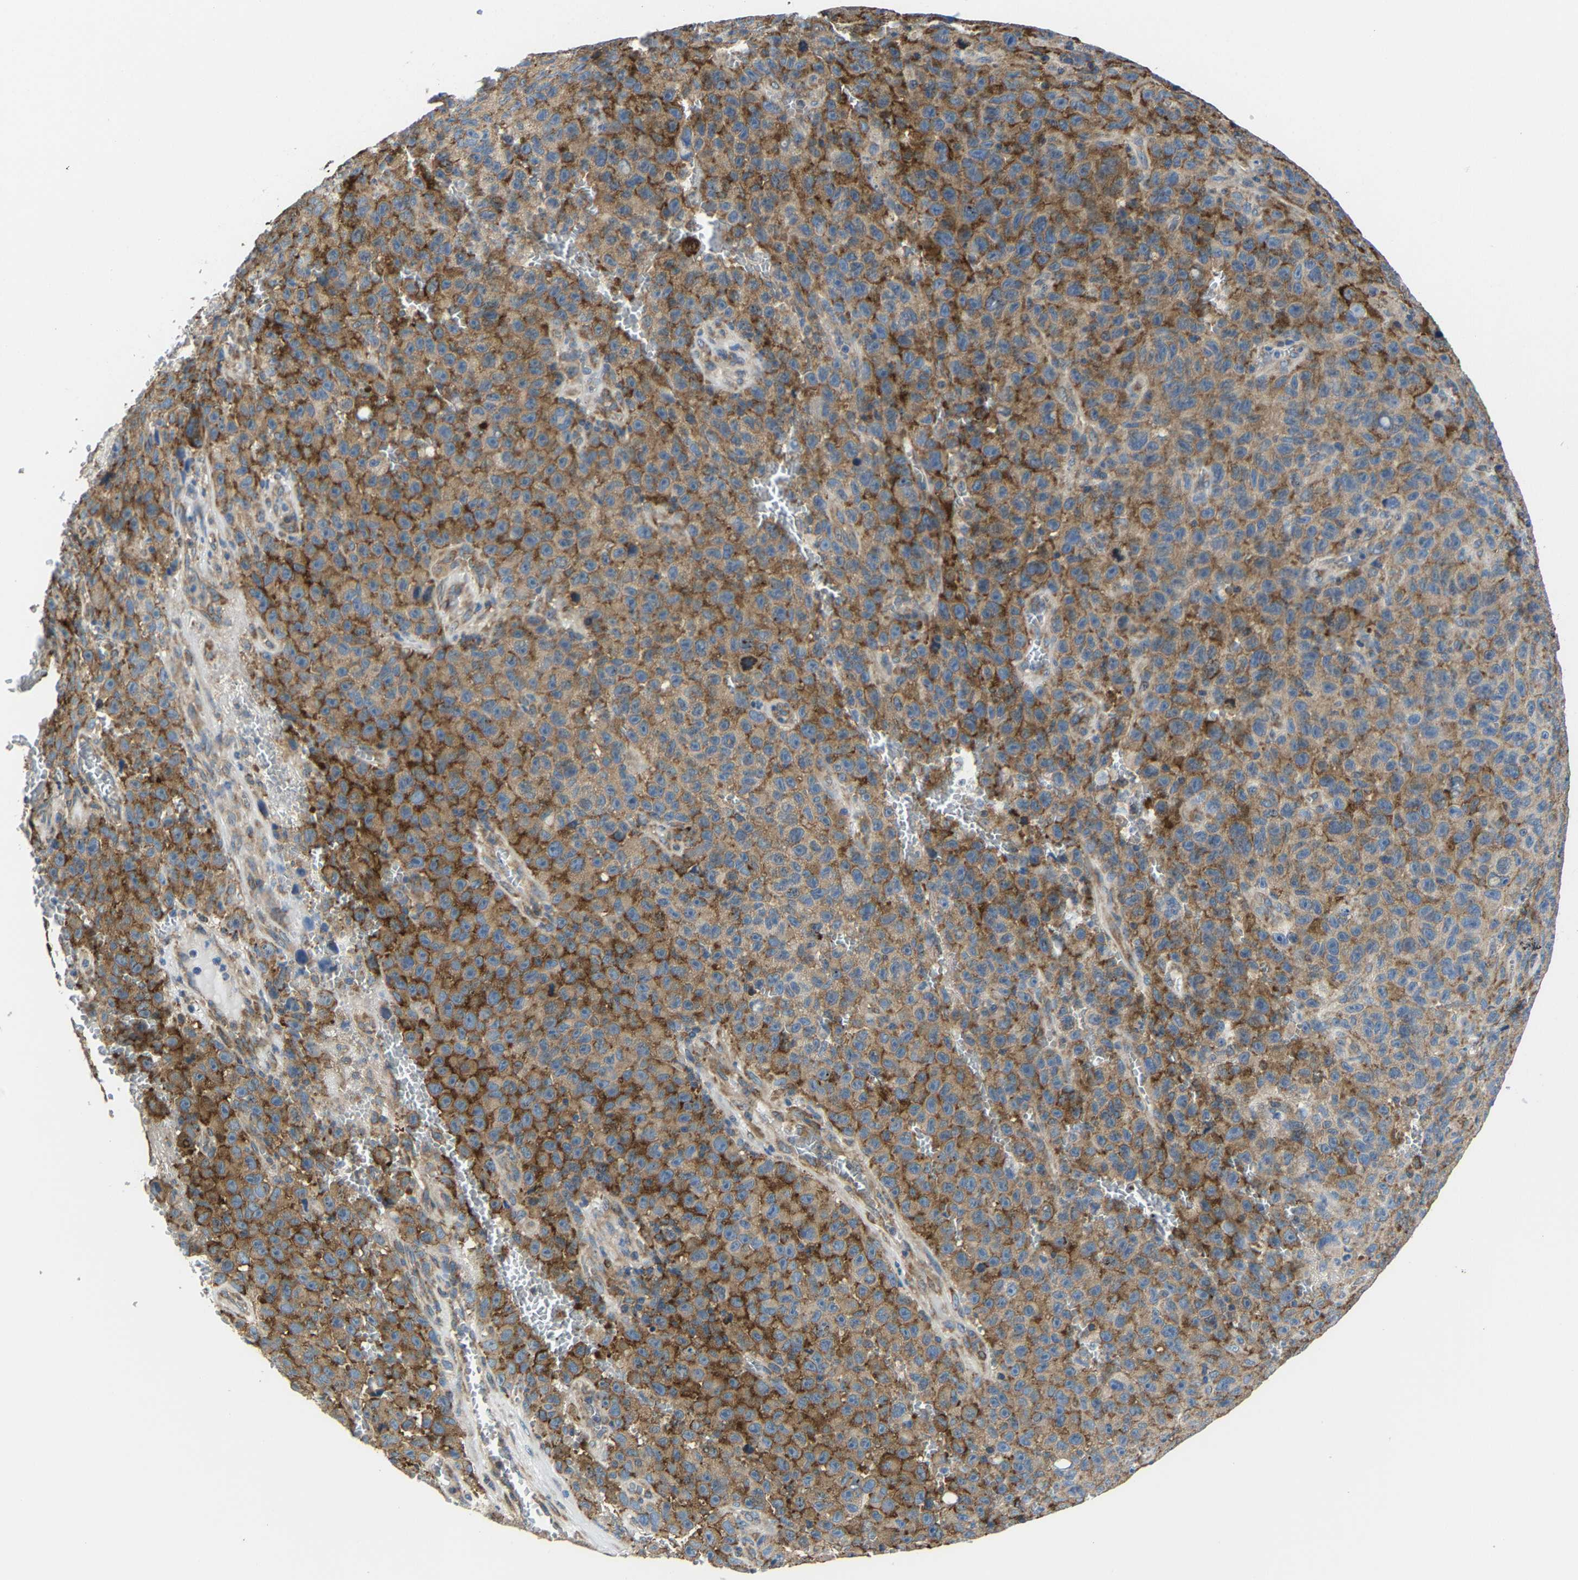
{"staining": {"intensity": "moderate", "quantity": ">75%", "location": "cytoplasmic/membranous"}, "tissue": "melanoma", "cell_type": "Tumor cells", "image_type": "cancer", "snomed": [{"axis": "morphology", "description": "Malignant melanoma, NOS"}, {"axis": "topography", "description": "Skin"}], "caption": "IHC of human malignant melanoma displays medium levels of moderate cytoplasmic/membranous expression in approximately >75% of tumor cells.", "gene": "G3BP2", "patient": {"sex": "female", "age": 82}}